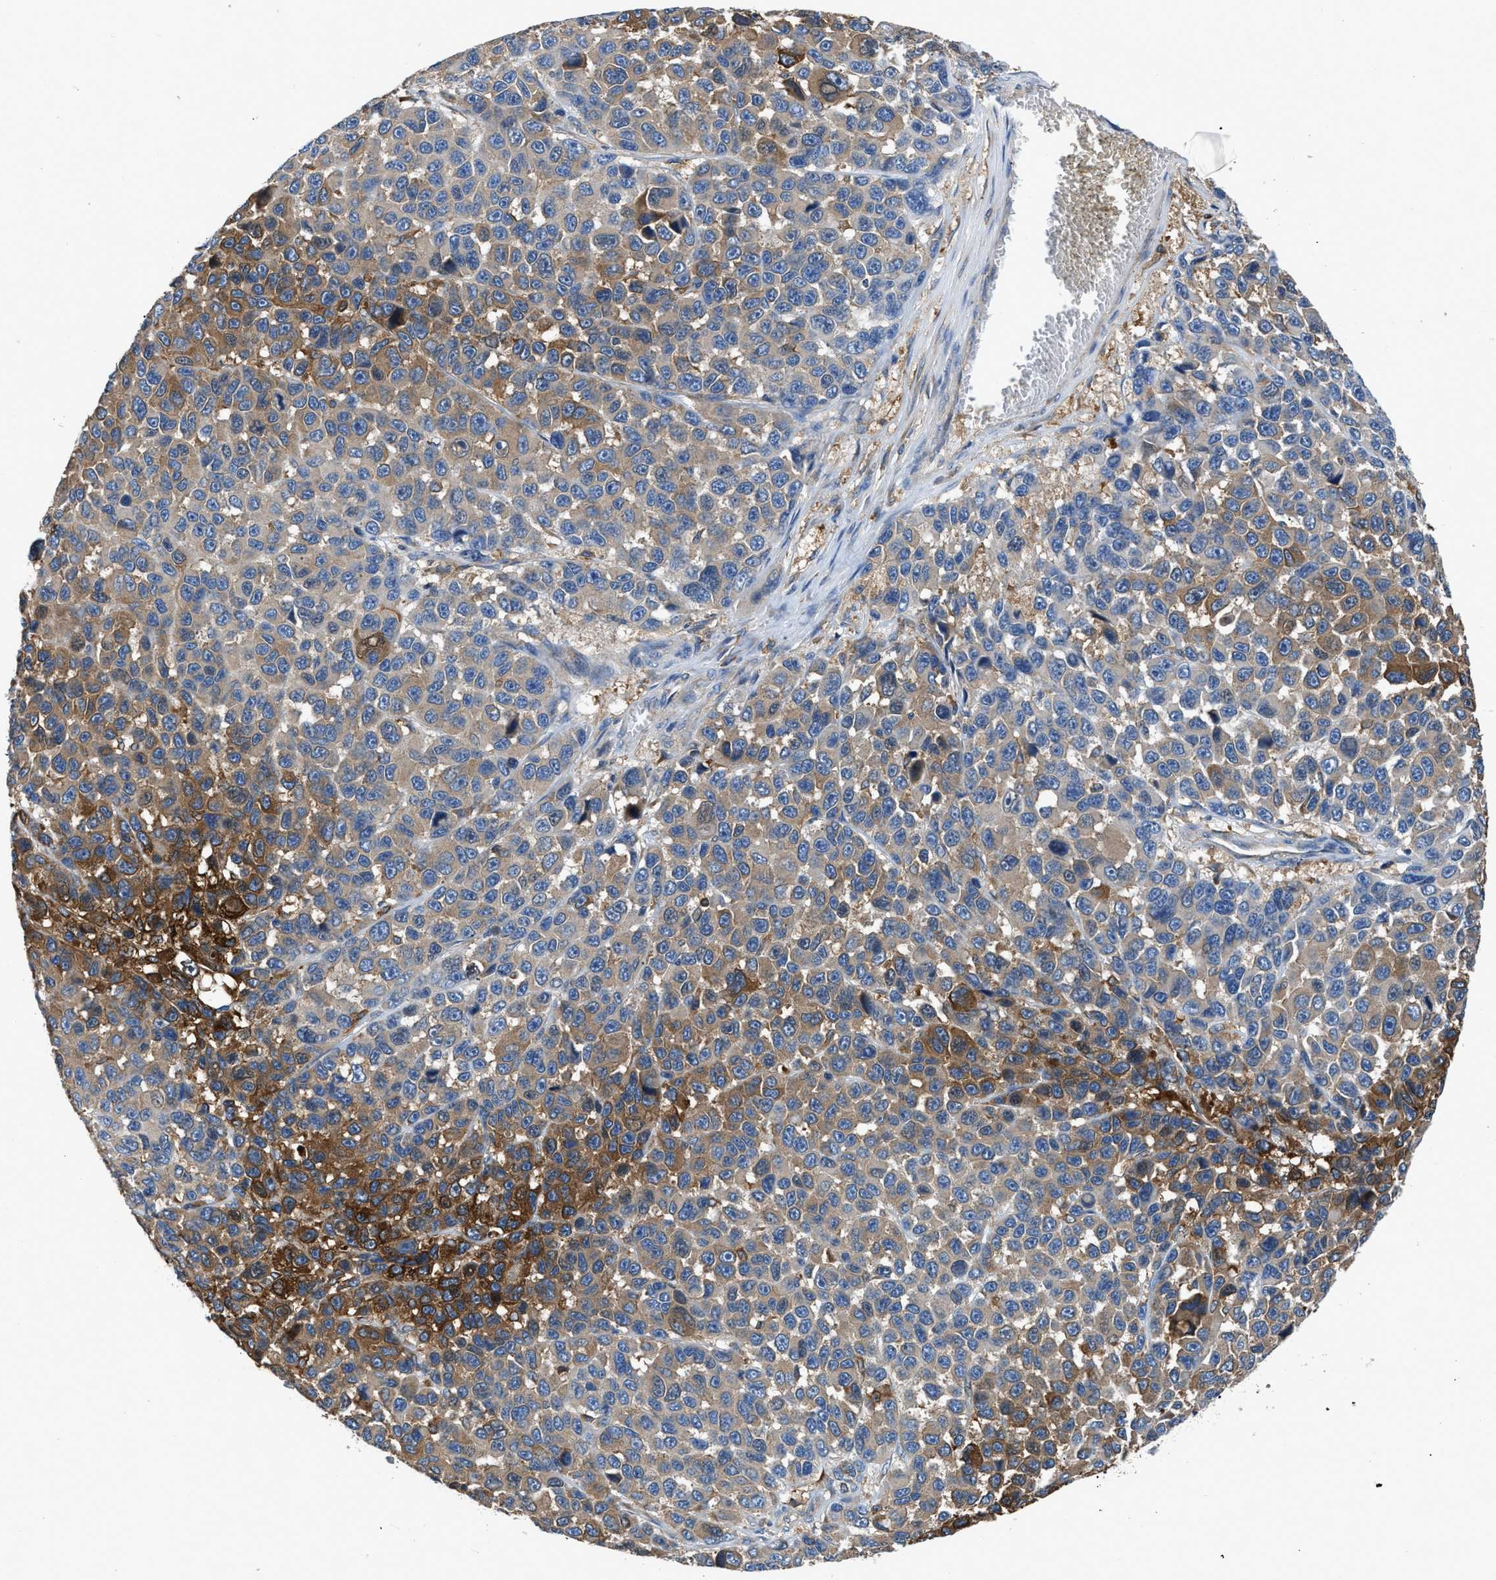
{"staining": {"intensity": "strong", "quantity": "<25%", "location": "cytoplasmic/membranous"}, "tissue": "melanoma", "cell_type": "Tumor cells", "image_type": "cancer", "snomed": [{"axis": "morphology", "description": "Malignant melanoma, NOS"}, {"axis": "topography", "description": "Skin"}], "caption": "Protein expression analysis of melanoma reveals strong cytoplasmic/membranous staining in about <25% of tumor cells.", "gene": "PKM", "patient": {"sex": "male", "age": 53}}